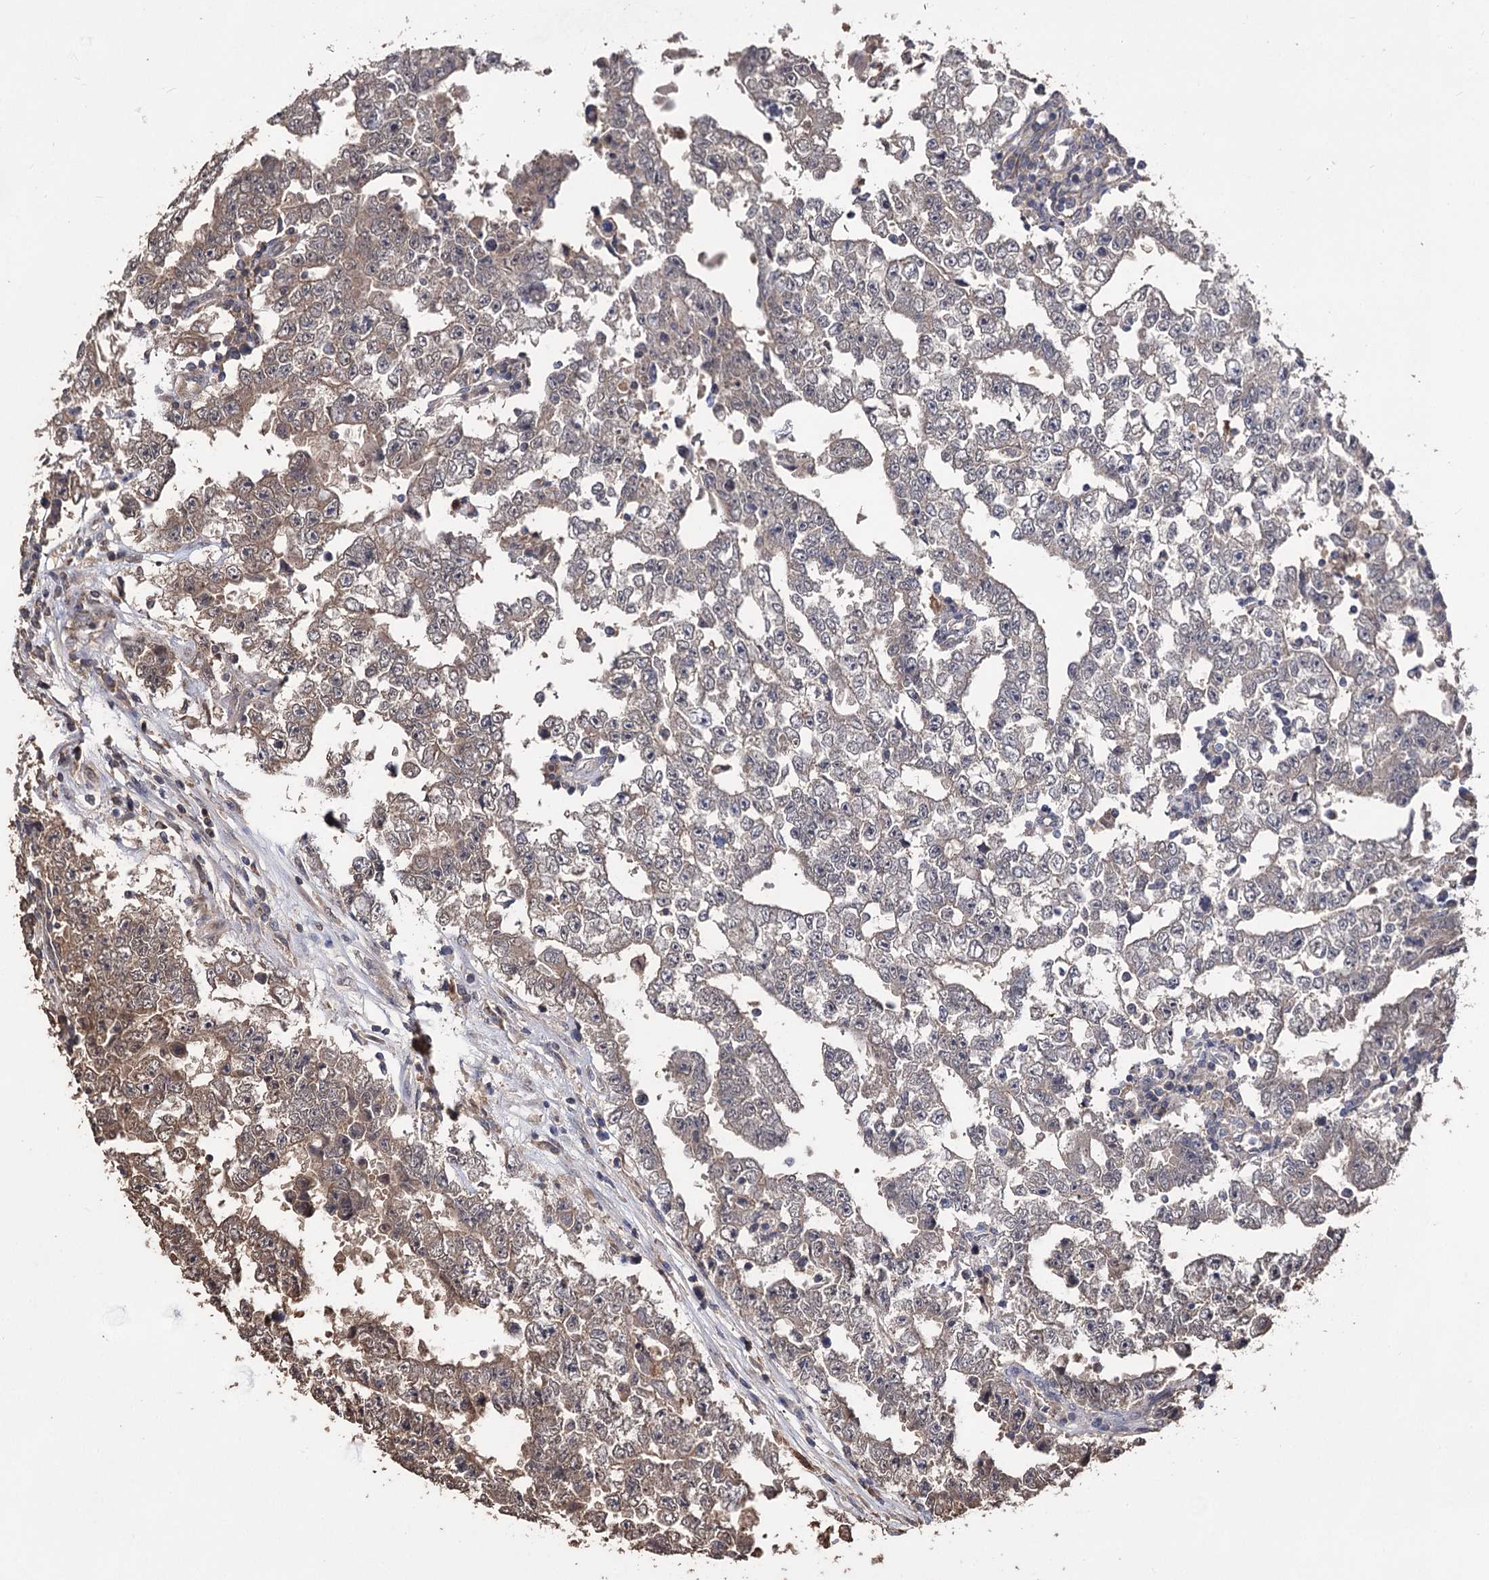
{"staining": {"intensity": "weak", "quantity": "25%-75%", "location": "cytoplasmic/membranous"}, "tissue": "testis cancer", "cell_type": "Tumor cells", "image_type": "cancer", "snomed": [{"axis": "morphology", "description": "Carcinoma, Embryonal, NOS"}, {"axis": "topography", "description": "Testis"}], "caption": "A histopathology image showing weak cytoplasmic/membranous positivity in about 25%-75% of tumor cells in testis embryonal carcinoma, as visualized by brown immunohistochemical staining.", "gene": "RASSF3", "patient": {"sex": "male", "age": 25}}